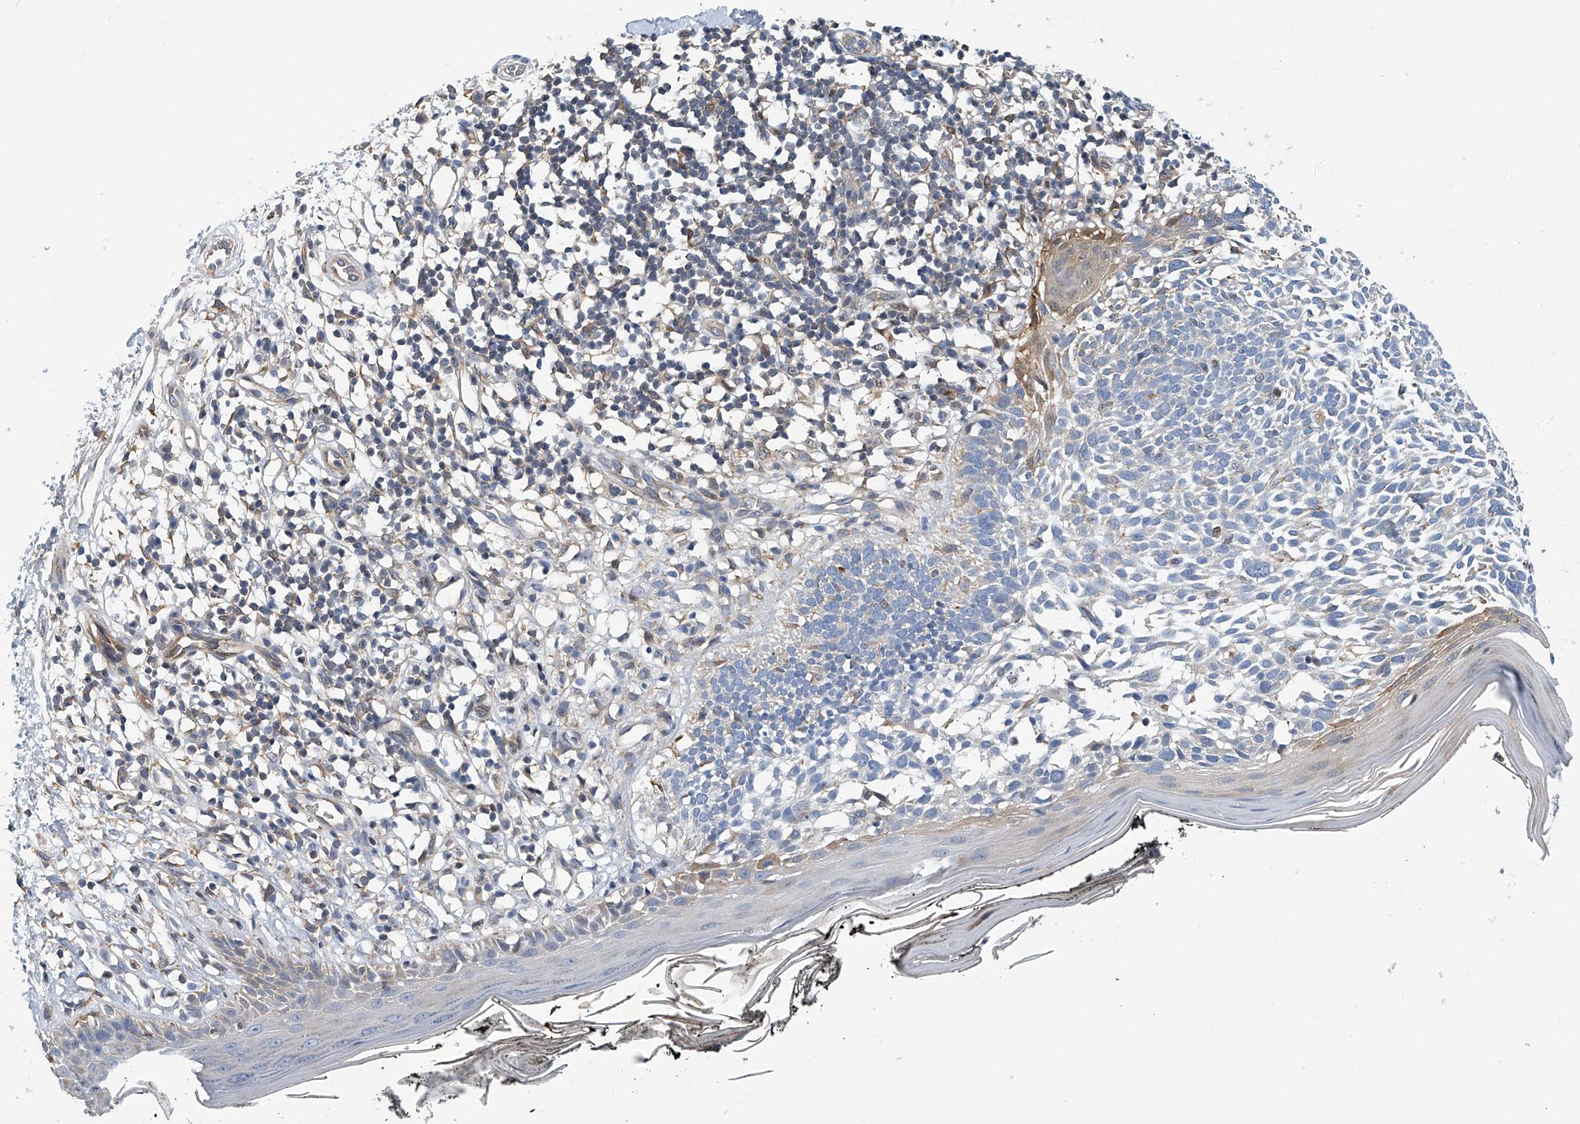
{"staining": {"intensity": "negative", "quantity": "none", "location": "none"}, "tissue": "skin cancer", "cell_type": "Tumor cells", "image_type": "cancer", "snomed": [{"axis": "morphology", "description": "Basal cell carcinoma"}, {"axis": "topography", "description": "Skin"}], "caption": "Histopathology image shows no protein positivity in tumor cells of skin cancer tissue.", "gene": "PSMB10", "patient": {"sex": "female", "age": 64}}